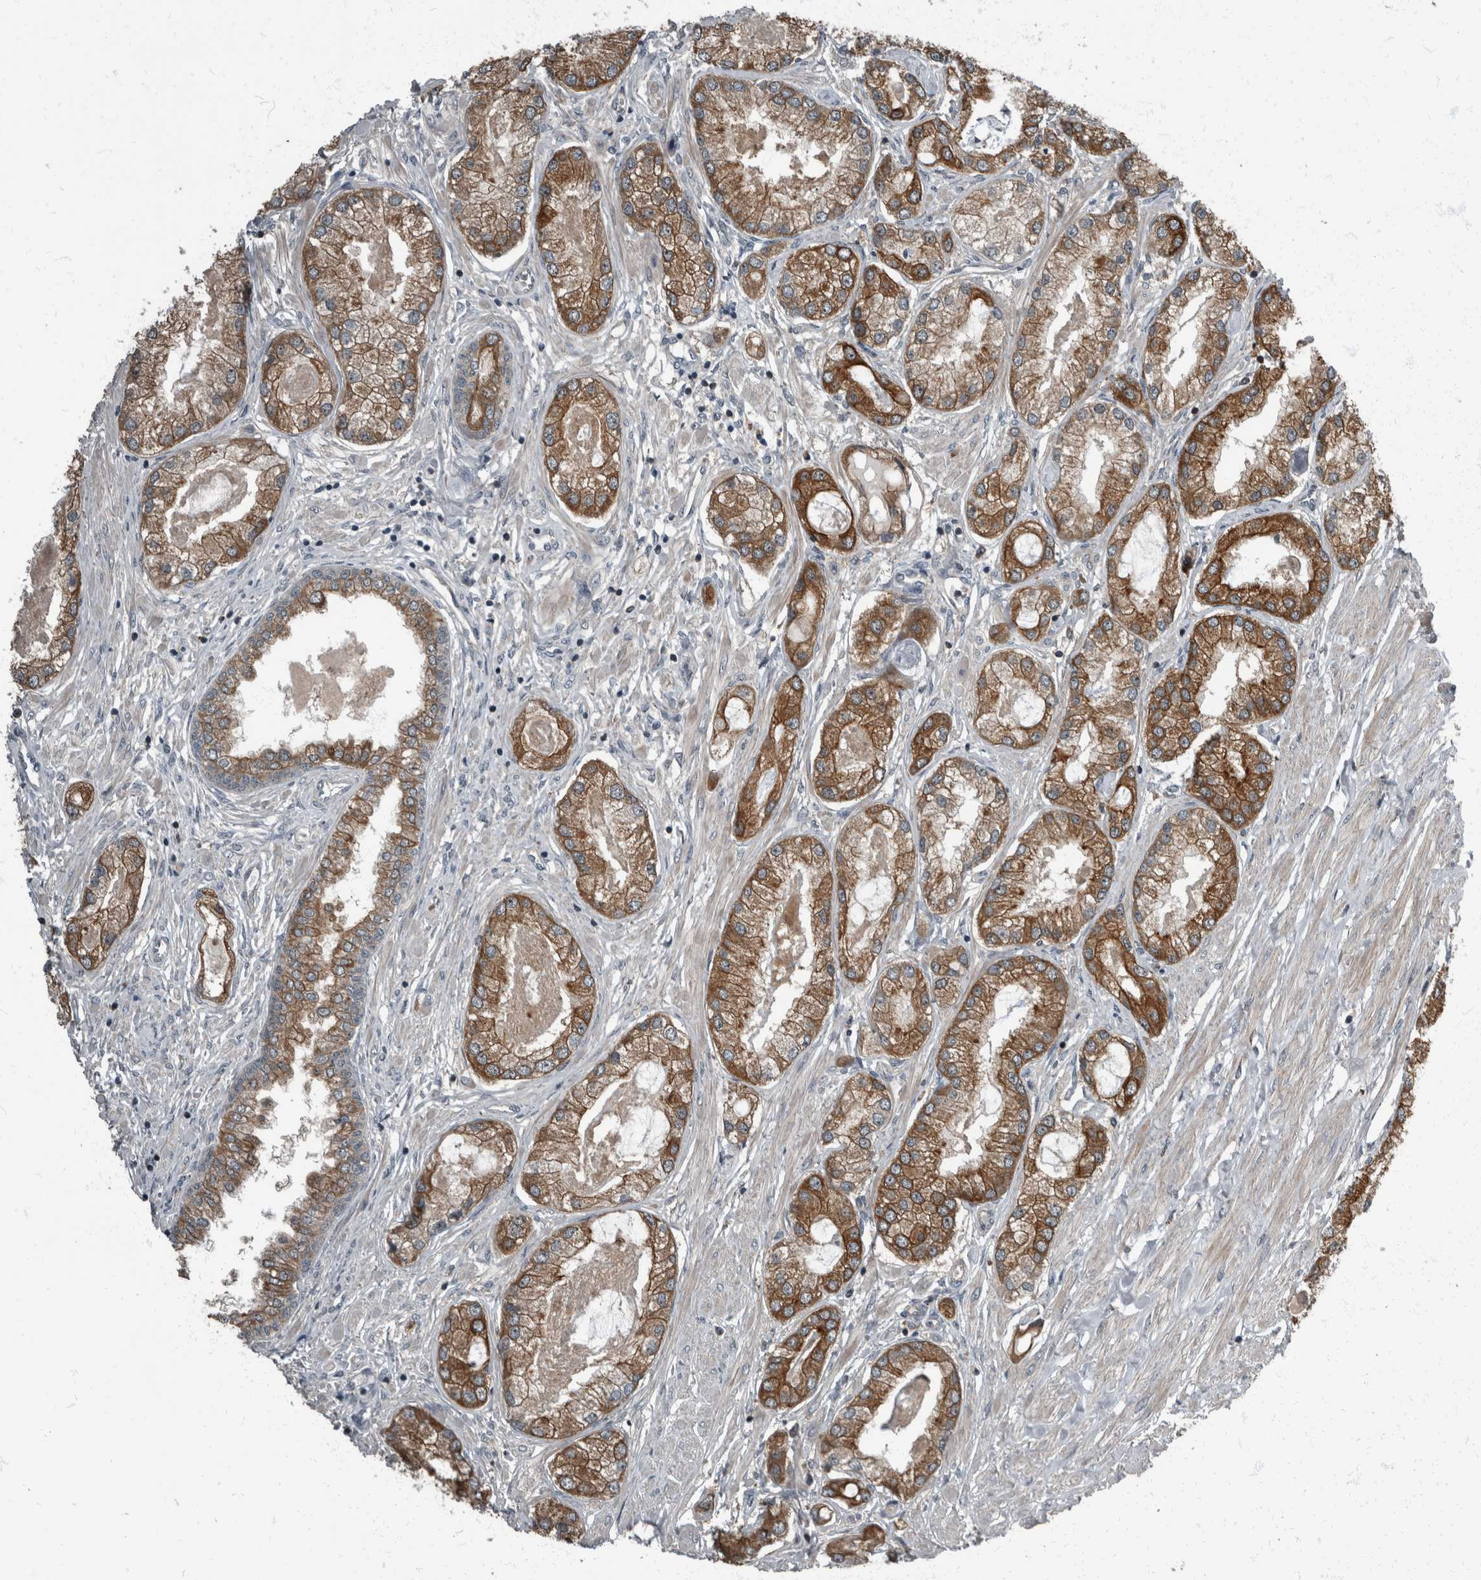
{"staining": {"intensity": "strong", "quantity": ">75%", "location": "cytoplasmic/membranous"}, "tissue": "prostate cancer", "cell_type": "Tumor cells", "image_type": "cancer", "snomed": [{"axis": "morphology", "description": "Adenocarcinoma, Low grade"}, {"axis": "topography", "description": "Prostate"}], "caption": "Tumor cells show high levels of strong cytoplasmic/membranous staining in about >75% of cells in prostate adenocarcinoma (low-grade). (Stains: DAB (3,3'-diaminobenzidine) in brown, nuclei in blue, Microscopy: brightfield microscopy at high magnification).", "gene": "RABGGTB", "patient": {"sex": "male", "age": 62}}